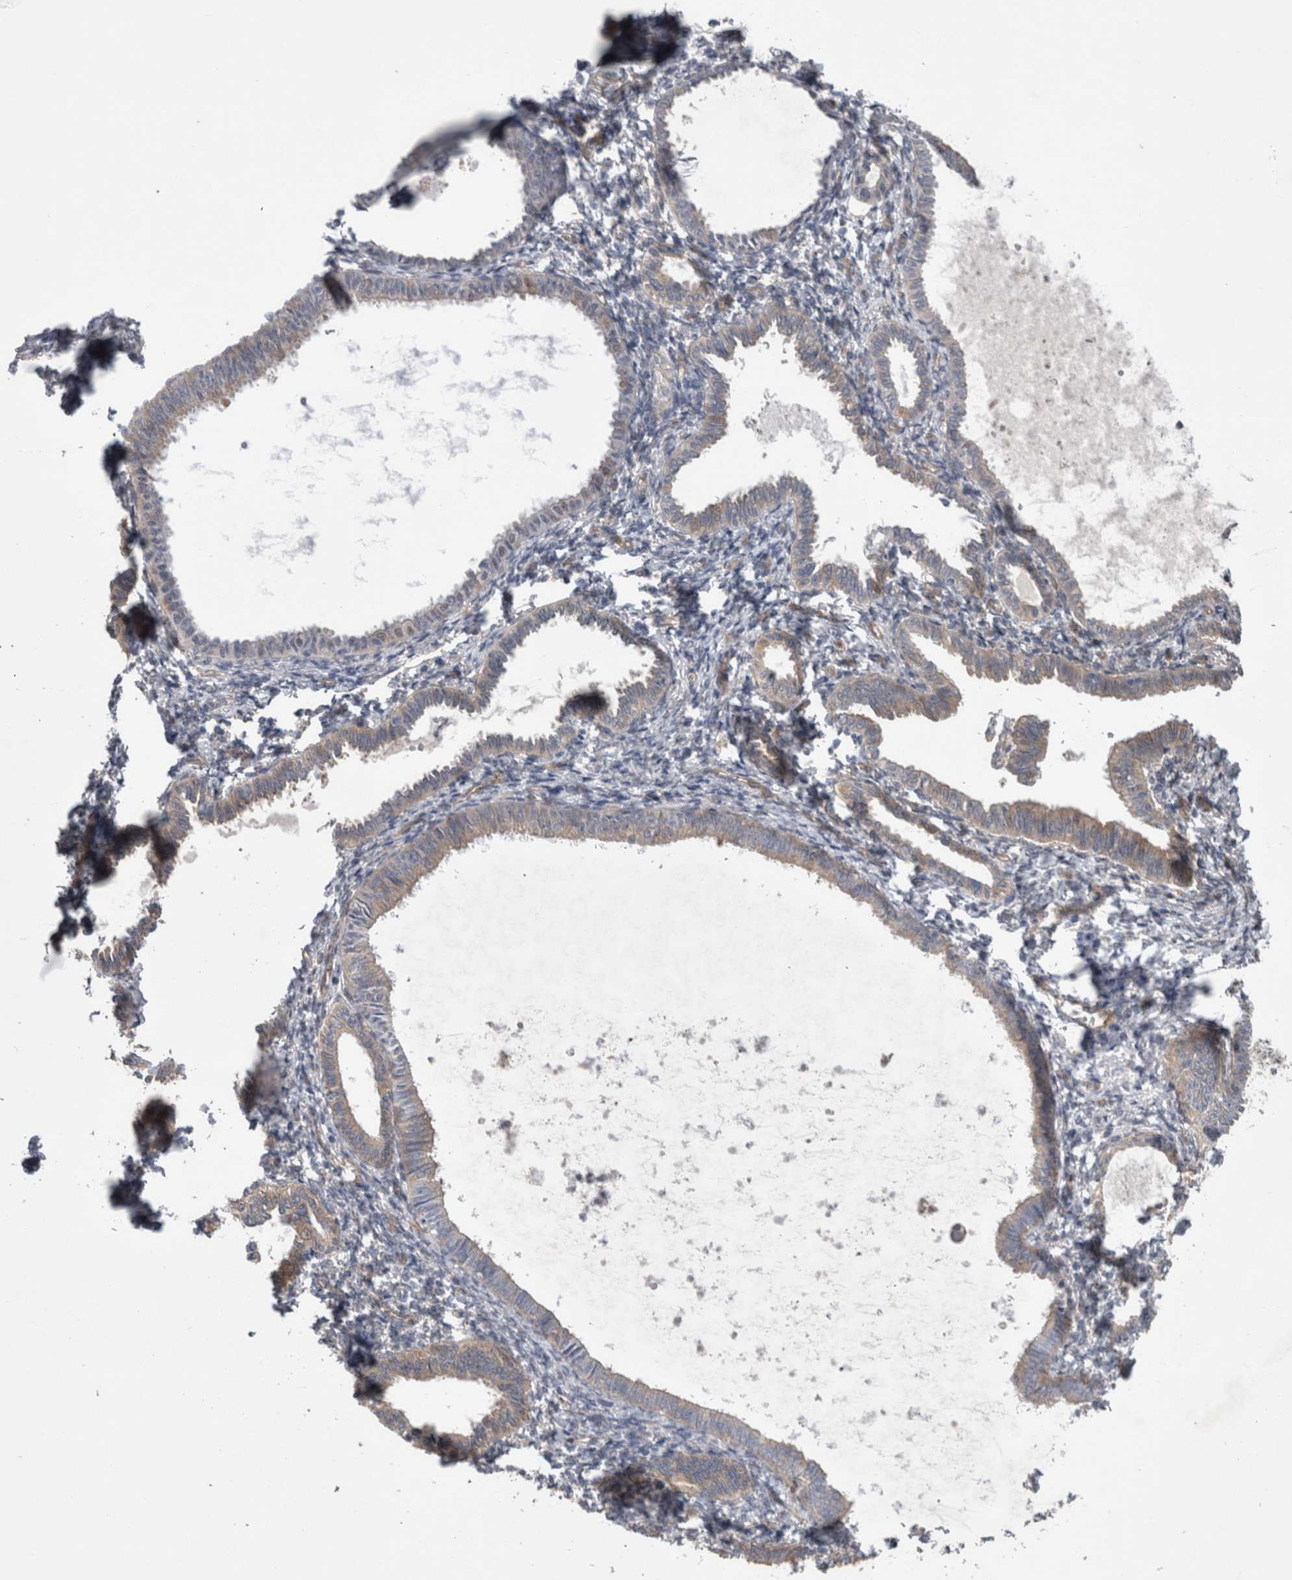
{"staining": {"intensity": "negative", "quantity": "none", "location": "none"}, "tissue": "endometrium", "cell_type": "Cells in endometrial stroma", "image_type": "normal", "snomed": [{"axis": "morphology", "description": "Normal tissue, NOS"}, {"axis": "topography", "description": "Endometrium"}], "caption": "An immunohistochemistry image of benign endometrium is shown. There is no staining in cells in endometrial stroma of endometrium. The staining is performed using DAB (3,3'-diaminobenzidine) brown chromogen with nuclei counter-stained in using hematoxylin.", "gene": "DDX6", "patient": {"sex": "female", "age": 77}}